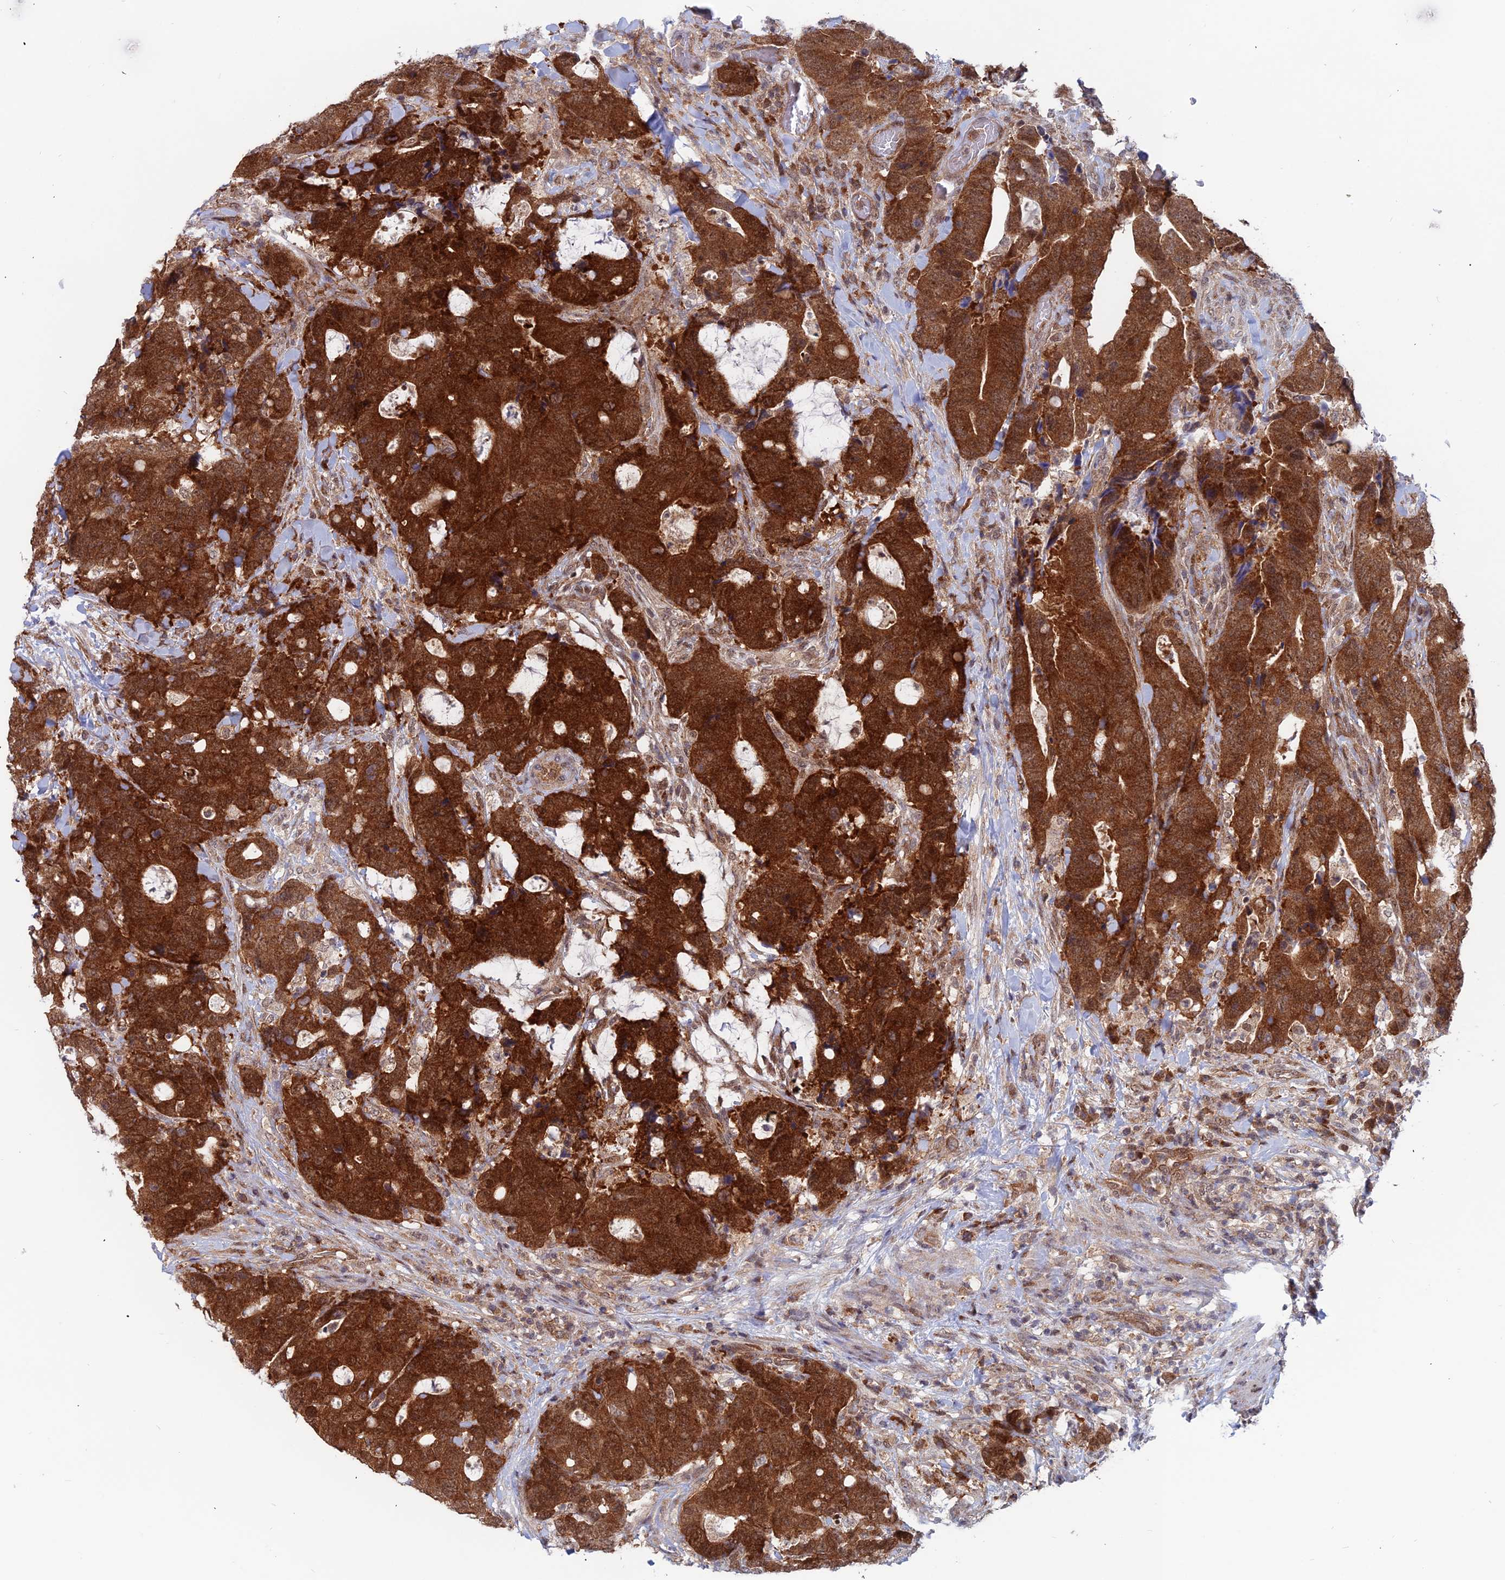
{"staining": {"intensity": "strong", "quantity": ">75%", "location": "cytoplasmic/membranous,nuclear"}, "tissue": "colorectal cancer", "cell_type": "Tumor cells", "image_type": "cancer", "snomed": [{"axis": "morphology", "description": "Adenocarcinoma, NOS"}, {"axis": "topography", "description": "Colon"}], "caption": "This histopathology image displays immunohistochemistry staining of colorectal cancer (adenocarcinoma), with high strong cytoplasmic/membranous and nuclear positivity in approximately >75% of tumor cells.", "gene": "IGBP1", "patient": {"sex": "female", "age": 82}}